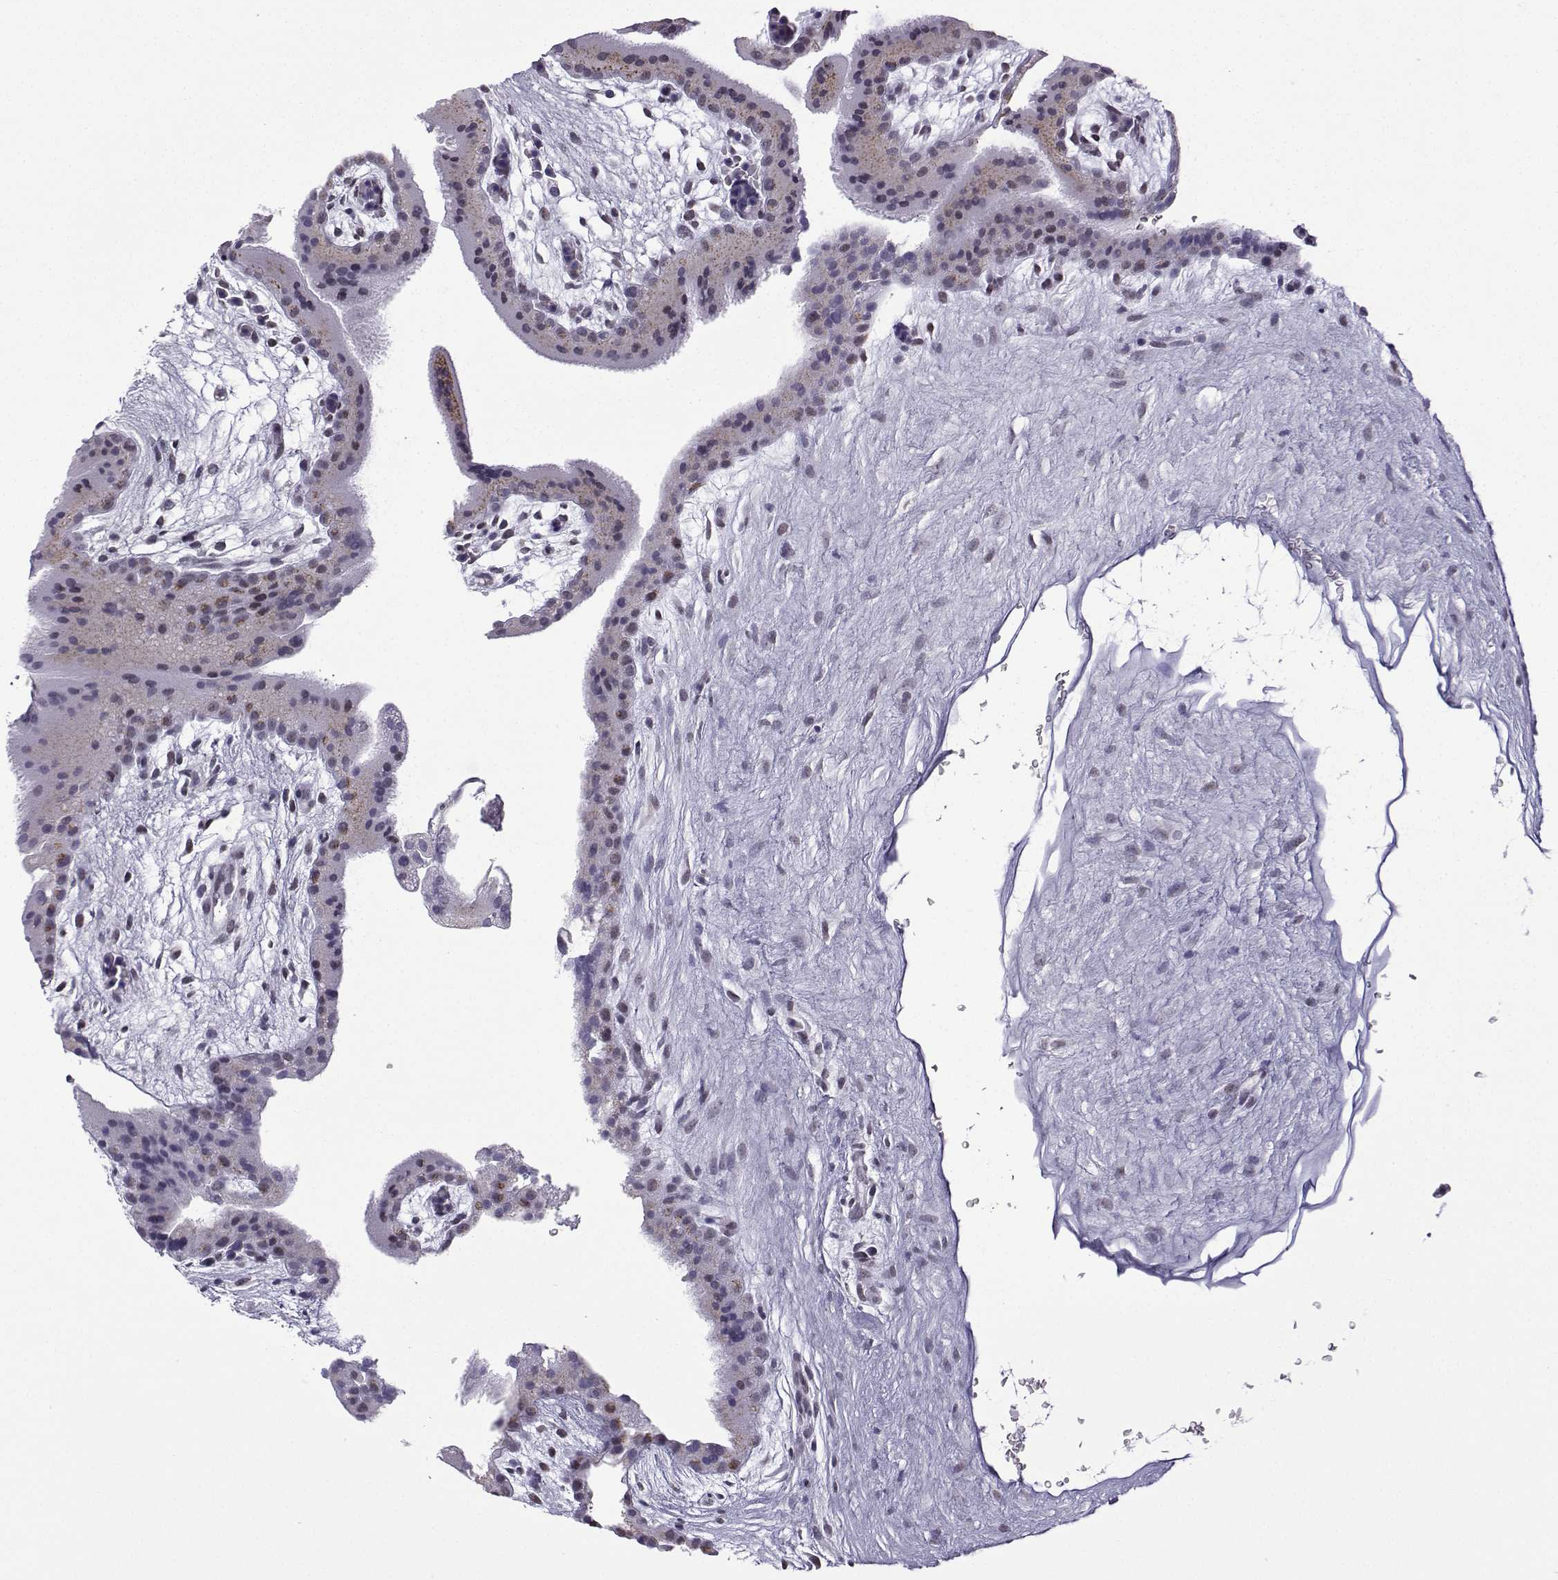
{"staining": {"intensity": "negative", "quantity": "none", "location": "none"}, "tissue": "placenta", "cell_type": "Decidual cells", "image_type": "normal", "snomed": [{"axis": "morphology", "description": "Normal tissue, NOS"}, {"axis": "topography", "description": "Placenta"}], "caption": "Normal placenta was stained to show a protein in brown. There is no significant positivity in decidual cells. (DAB immunohistochemistry (IHC) visualized using brightfield microscopy, high magnification).", "gene": "HTR7", "patient": {"sex": "female", "age": 19}}